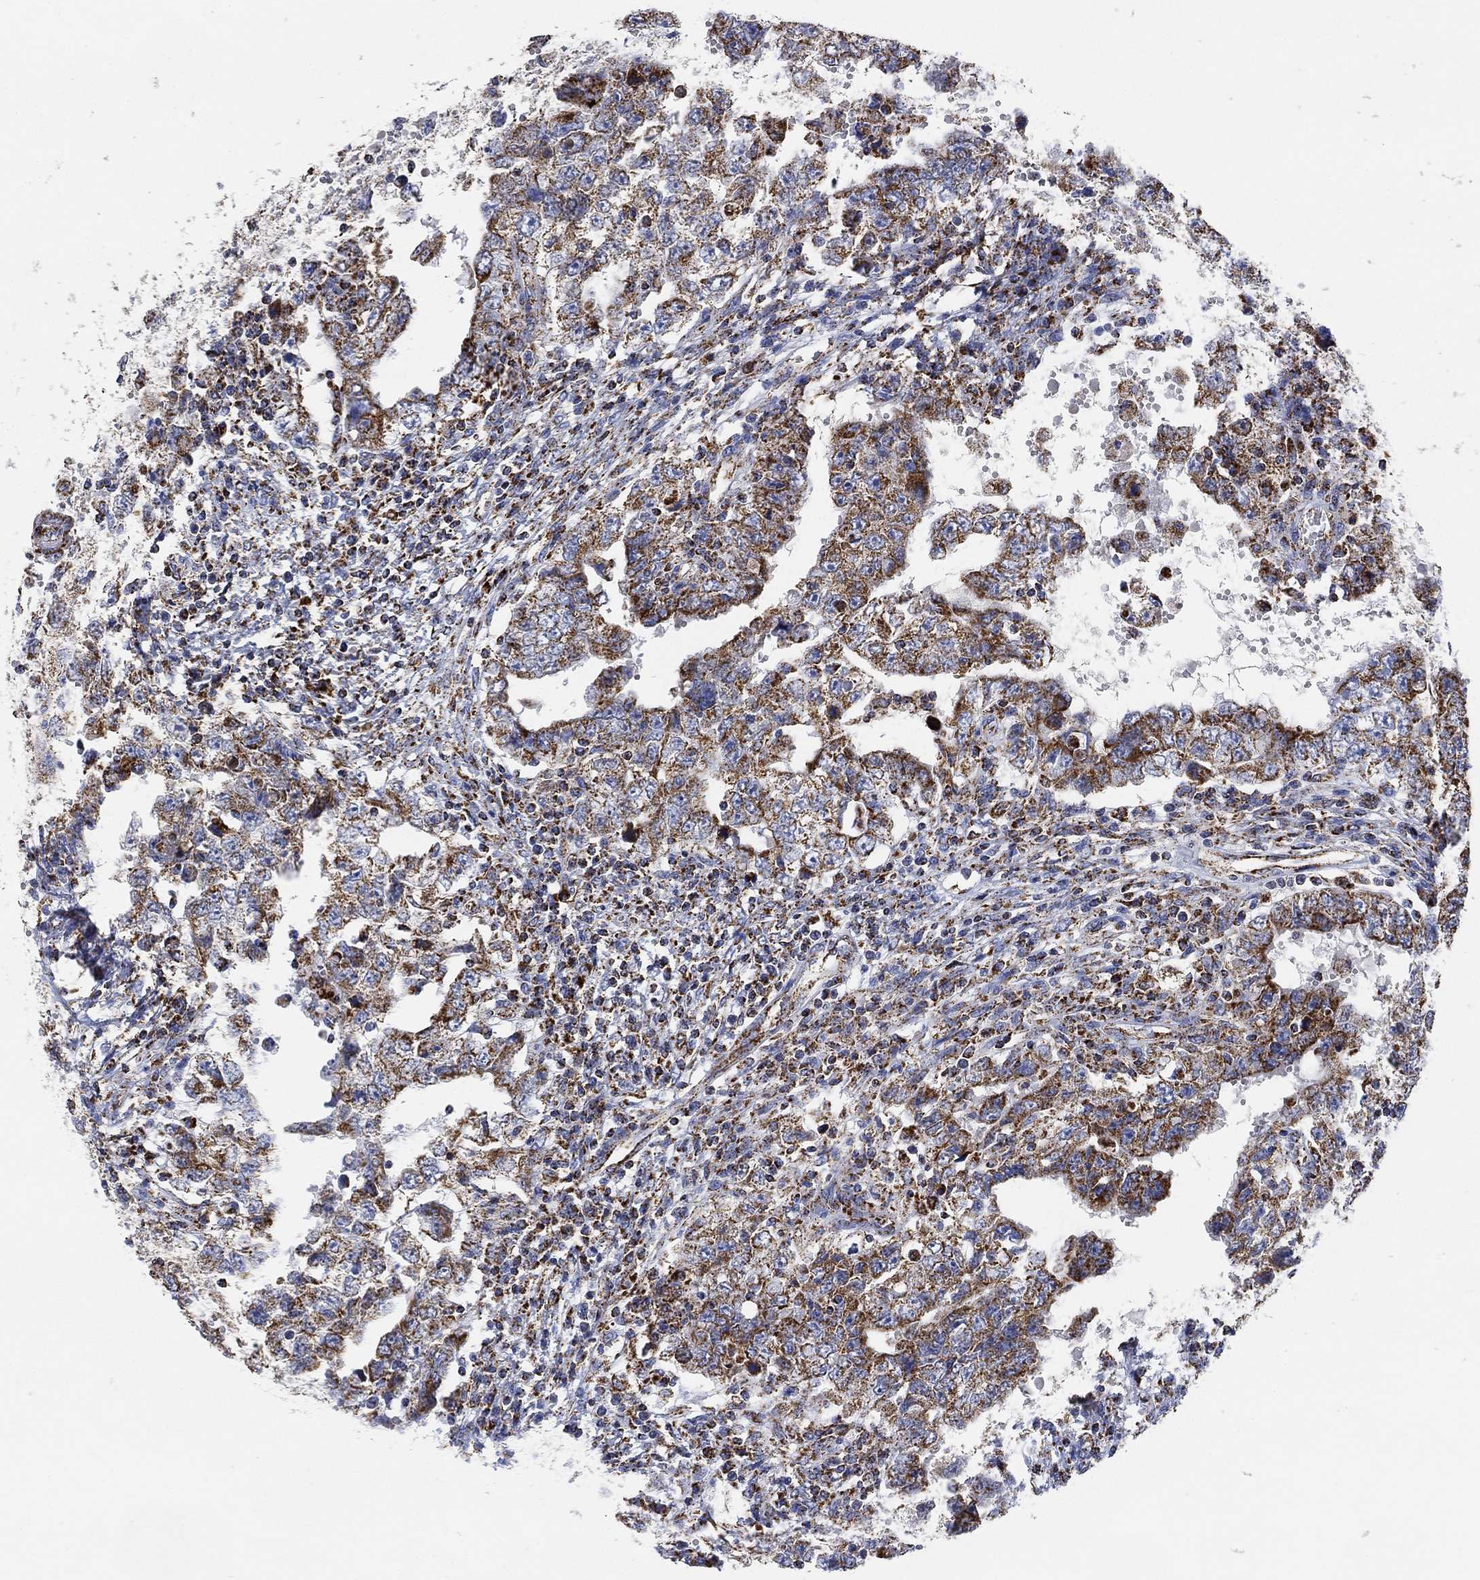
{"staining": {"intensity": "moderate", "quantity": "25%-75%", "location": "cytoplasmic/membranous"}, "tissue": "testis cancer", "cell_type": "Tumor cells", "image_type": "cancer", "snomed": [{"axis": "morphology", "description": "Carcinoma, Embryonal, NOS"}, {"axis": "topography", "description": "Testis"}], "caption": "Immunohistochemistry (DAB) staining of testis embryonal carcinoma displays moderate cytoplasmic/membranous protein staining in approximately 25%-75% of tumor cells.", "gene": "NDUFS3", "patient": {"sex": "male", "age": 26}}